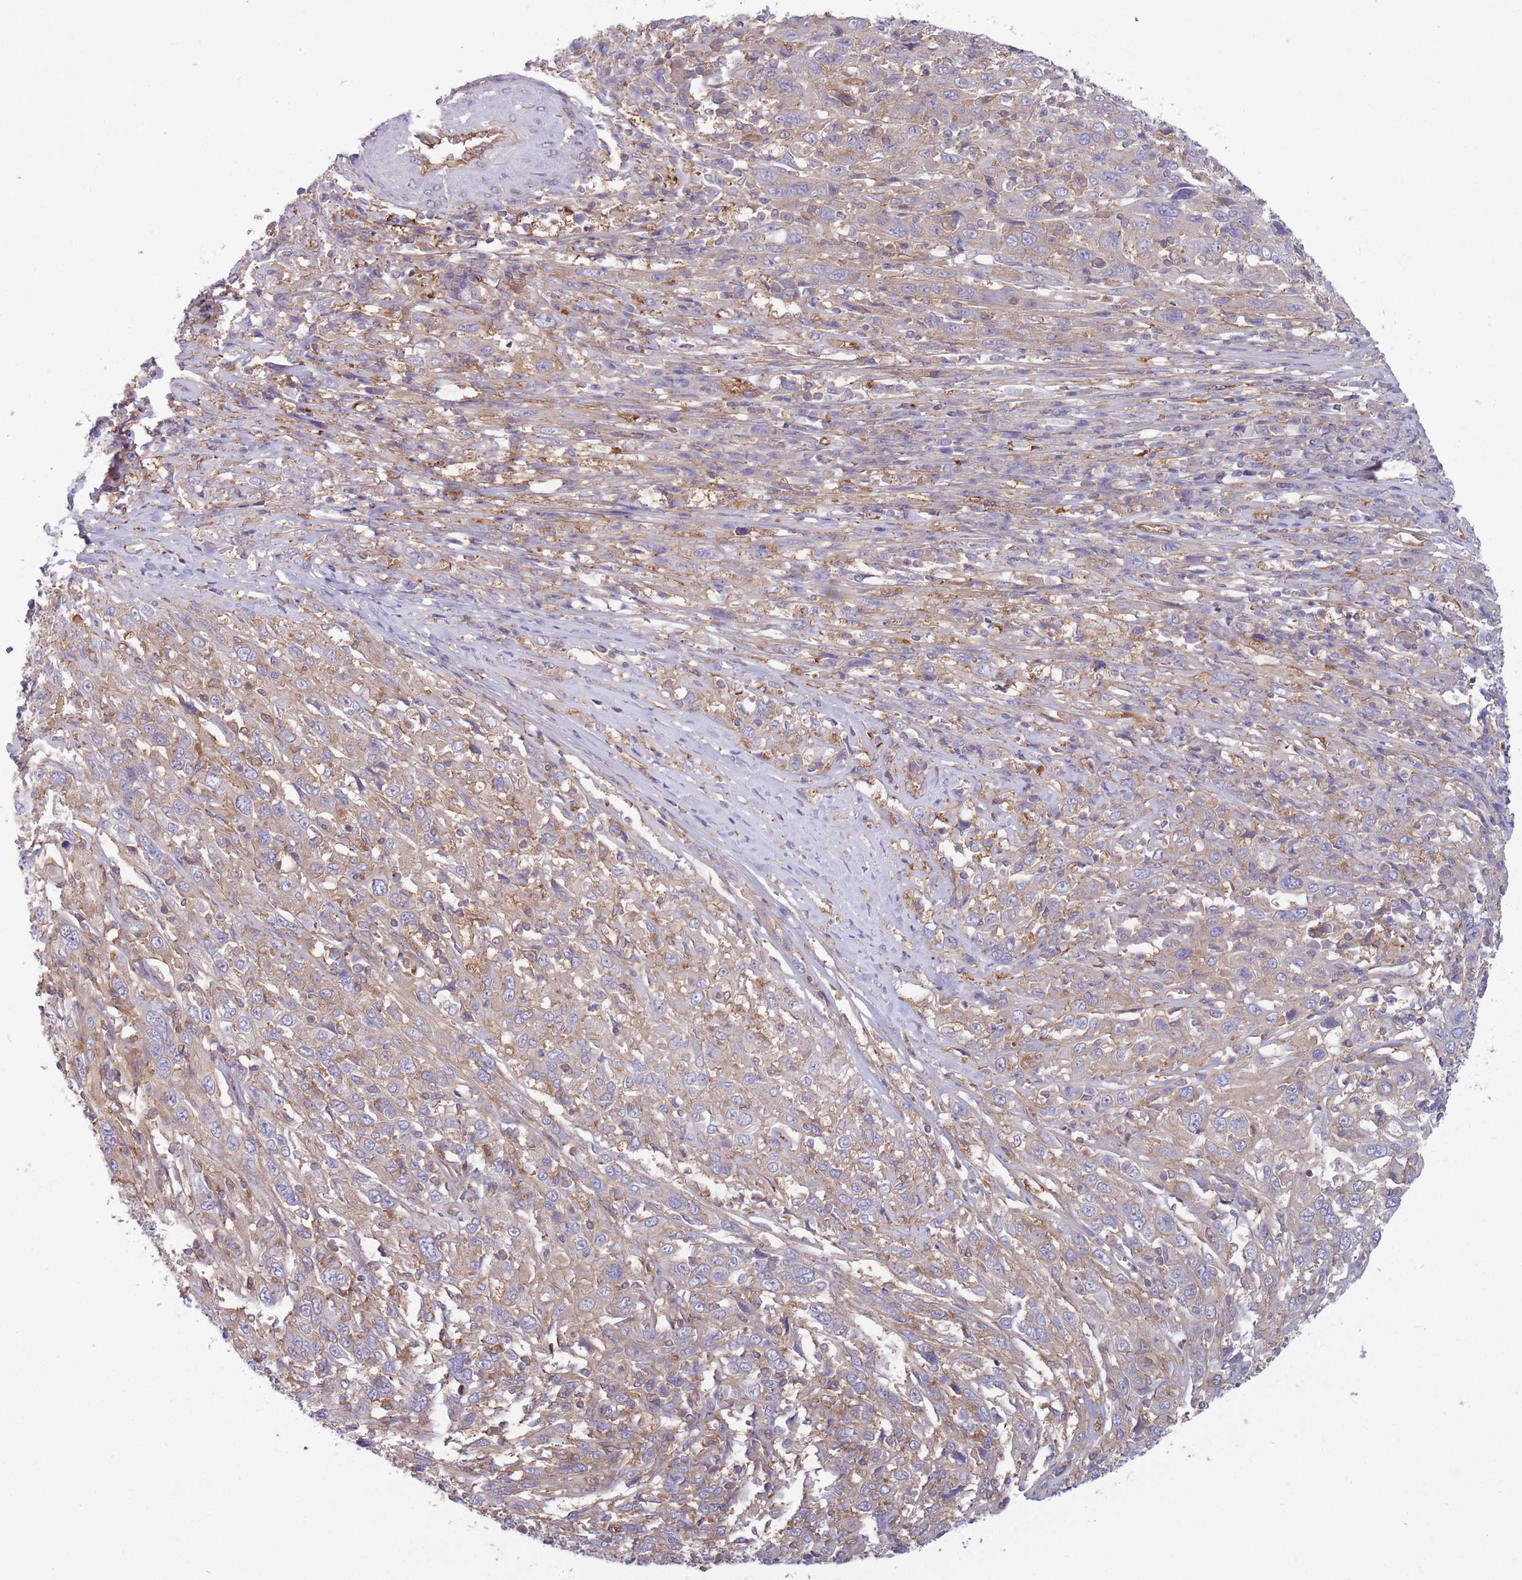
{"staining": {"intensity": "negative", "quantity": "none", "location": "none"}, "tissue": "cervical cancer", "cell_type": "Tumor cells", "image_type": "cancer", "snomed": [{"axis": "morphology", "description": "Squamous cell carcinoma, NOS"}, {"axis": "topography", "description": "Cervix"}], "caption": "There is no significant staining in tumor cells of cervical cancer (squamous cell carcinoma).", "gene": "GGA1", "patient": {"sex": "female", "age": 46}}